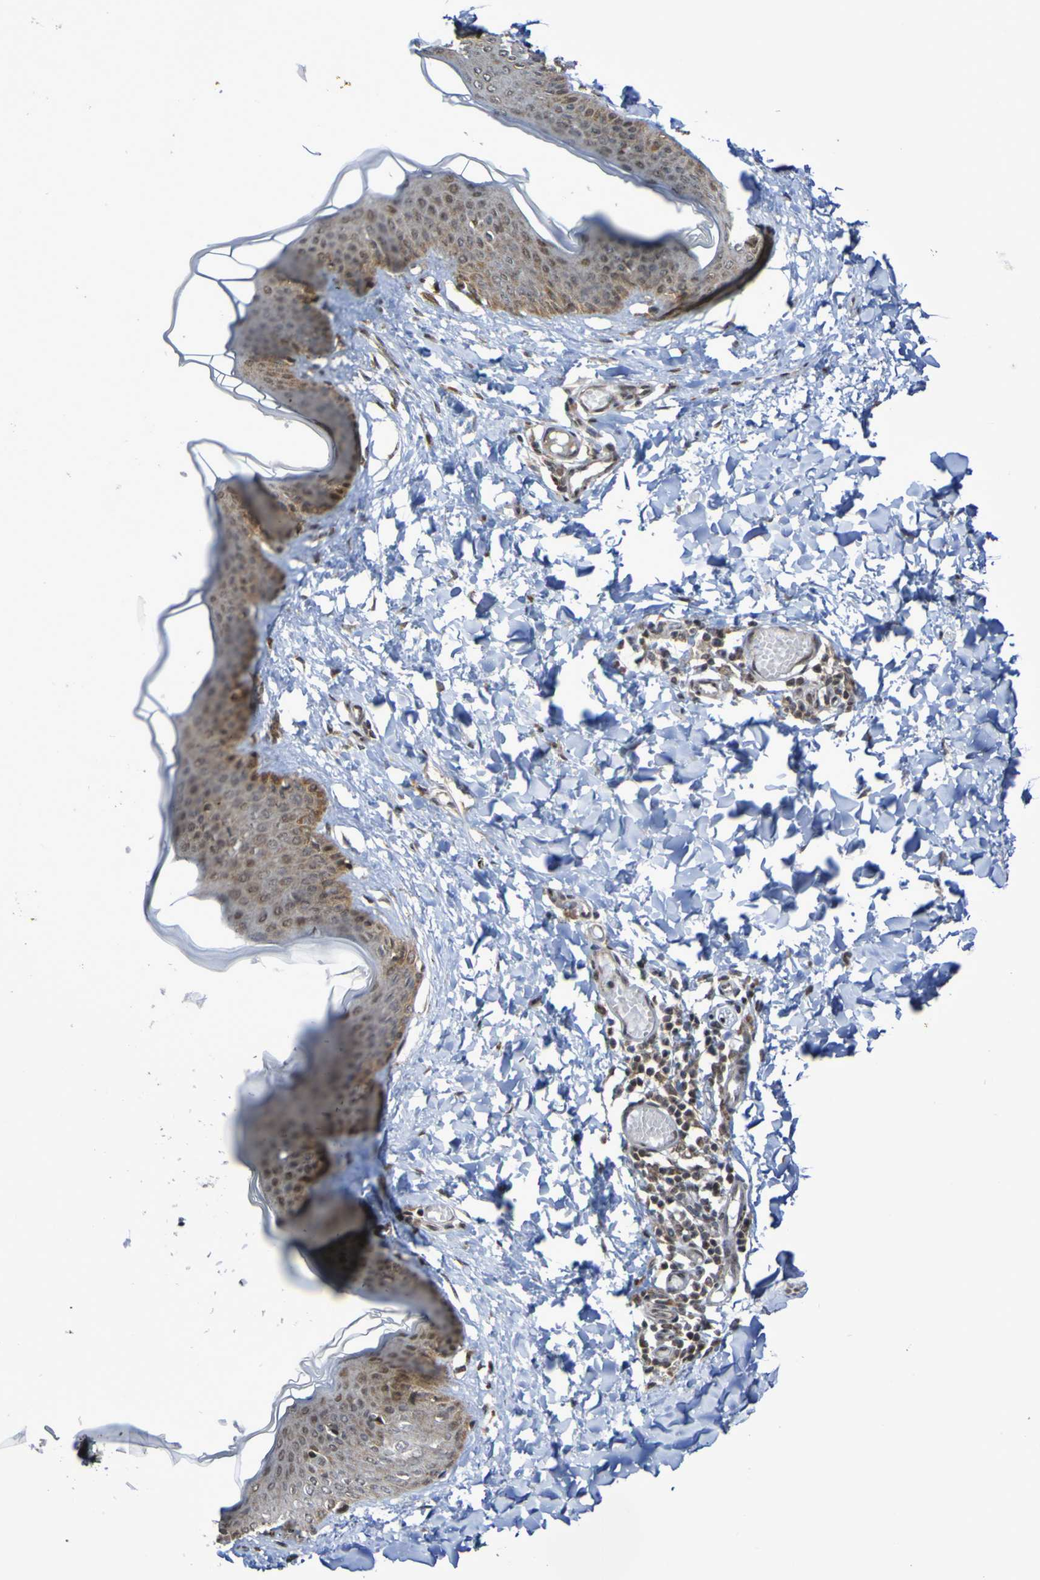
{"staining": {"intensity": "moderate", "quantity": "25%-75%", "location": "cytoplasmic/membranous"}, "tissue": "skin", "cell_type": "Fibroblasts", "image_type": "normal", "snomed": [{"axis": "morphology", "description": "Normal tissue, NOS"}, {"axis": "topography", "description": "Skin"}], "caption": "A brown stain labels moderate cytoplasmic/membranous staining of a protein in fibroblasts of benign skin.", "gene": "ITLN1", "patient": {"sex": "female", "age": 17}}